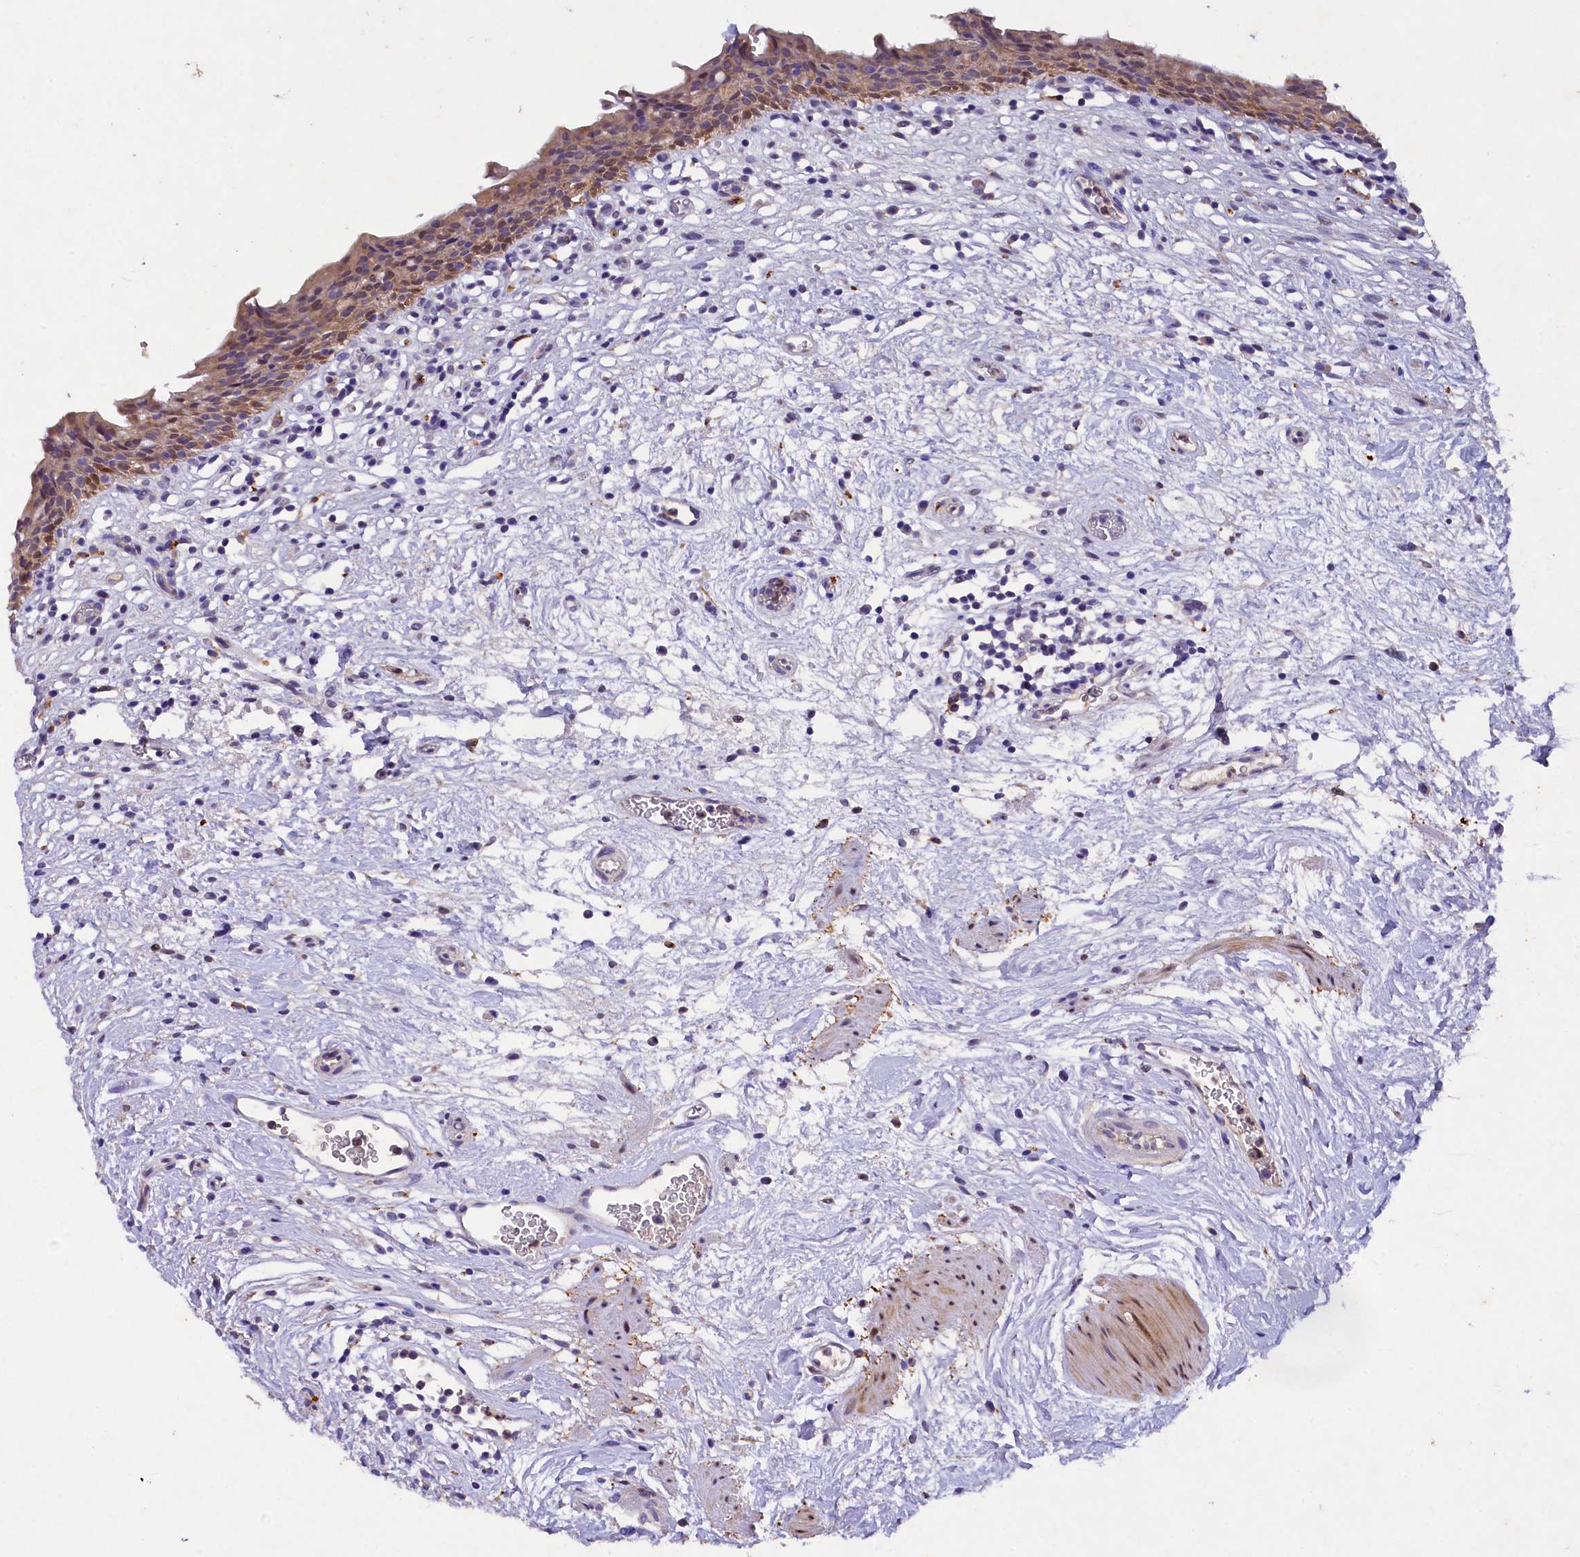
{"staining": {"intensity": "strong", "quantity": "25%-75%", "location": "cytoplasmic/membranous,nuclear"}, "tissue": "urinary bladder", "cell_type": "Urothelial cells", "image_type": "normal", "snomed": [{"axis": "morphology", "description": "Normal tissue, NOS"}, {"axis": "morphology", "description": "Inflammation, NOS"}, {"axis": "topography", "description": "Urinary bladder"}], "caption": "High-power microscopy captured an IHC histopathology image of benign urinary bladder, revealing strong cytoplasmic/membranous,nuclear staining in about 25%-75% of urothelial cells.", "gene": "TGDS", "patient": {"sex": "male", "age": 63}}